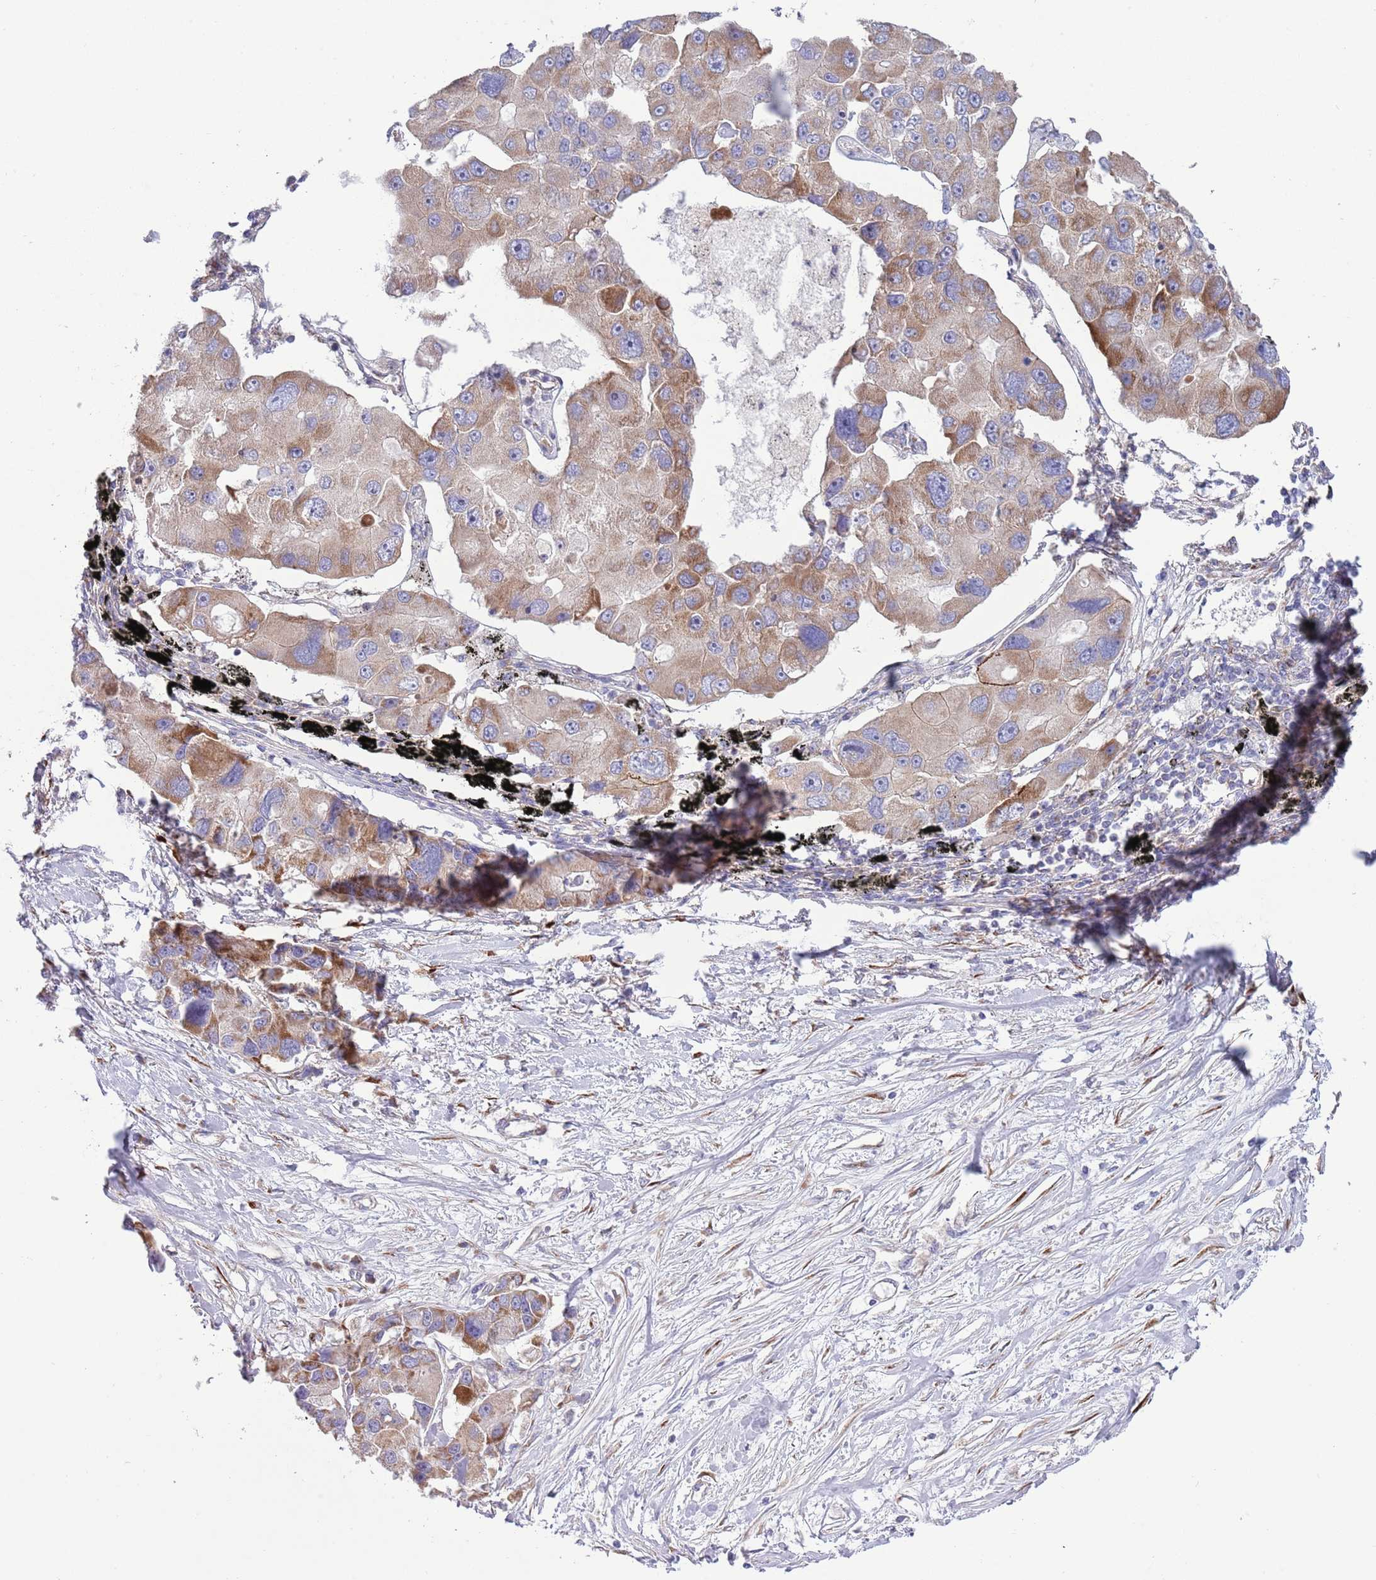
{"staining": {"intensity": "moderate", "quantity": "25%-75%", "location": "cytoplasmic/membranous"}, "tissue": "lung cancer", "cell_type": "Tumor cells", "image_type": "cancer", "snomed": [{"axis": "morphology", "description": "Adenocarcinoma, NOS"}, {"axis": "topography", "description": "Lung"}], "caption": "High-magnification brightfield microscopy of lung cancer stained with DAB (3,3'-diaminobenzidine) (brown) and counterstained with hematoxylin (blue). tumor cells exhibit moderate cytoplasmic/membranous expression is seen in about25%-75% of cells.", "gene": "TOMM5", "patient": {"sex": "female", "age": 54}}